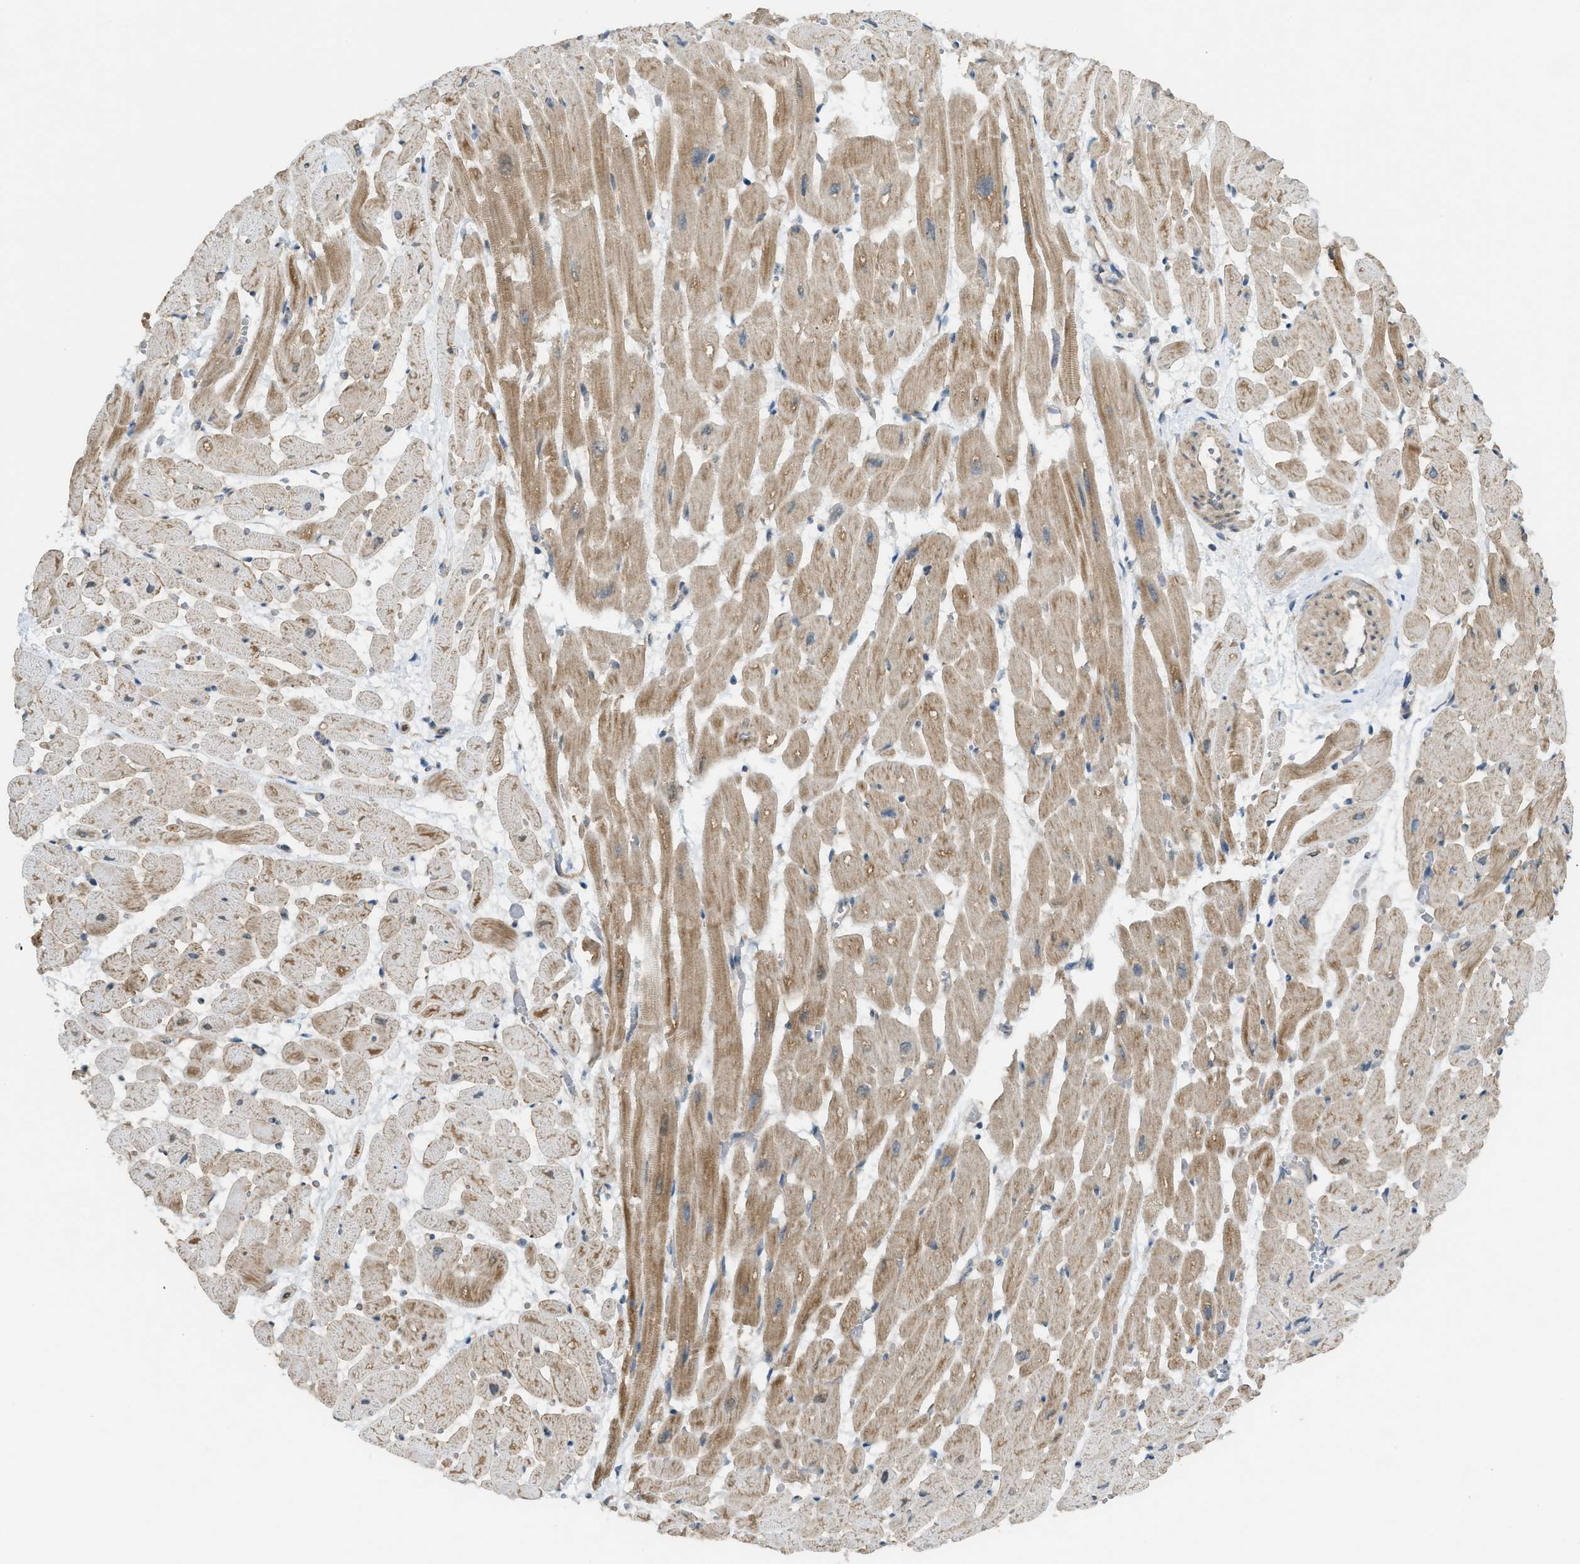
{"staining": {"intensity": "moderate", "quantity": ">75%", "location": "cytoplasmic/membranous"}, "tissue": "heart muscle", "cell_type": "Cardiomyocytes", "image_type": "normal", "snomed": [{"axis": "morphology", "description": "Normal tissue, NOS"}, {"axis": "topography", "description": "Heart"}], "caption": "Brown immunohistochemical staining in benign heart muscle exhibits moderate cytoplasmic/membranous staining in approximately >75% of cardiomyocytes. The staining is performed using DAB (3,3'-diaminobenzidine) brown chromogen to label protein expression. The nuclei are counter-stained blue using hematoxylin.", "gene": "CCDC186", "patient": {"sex": "male", "age": 45}}